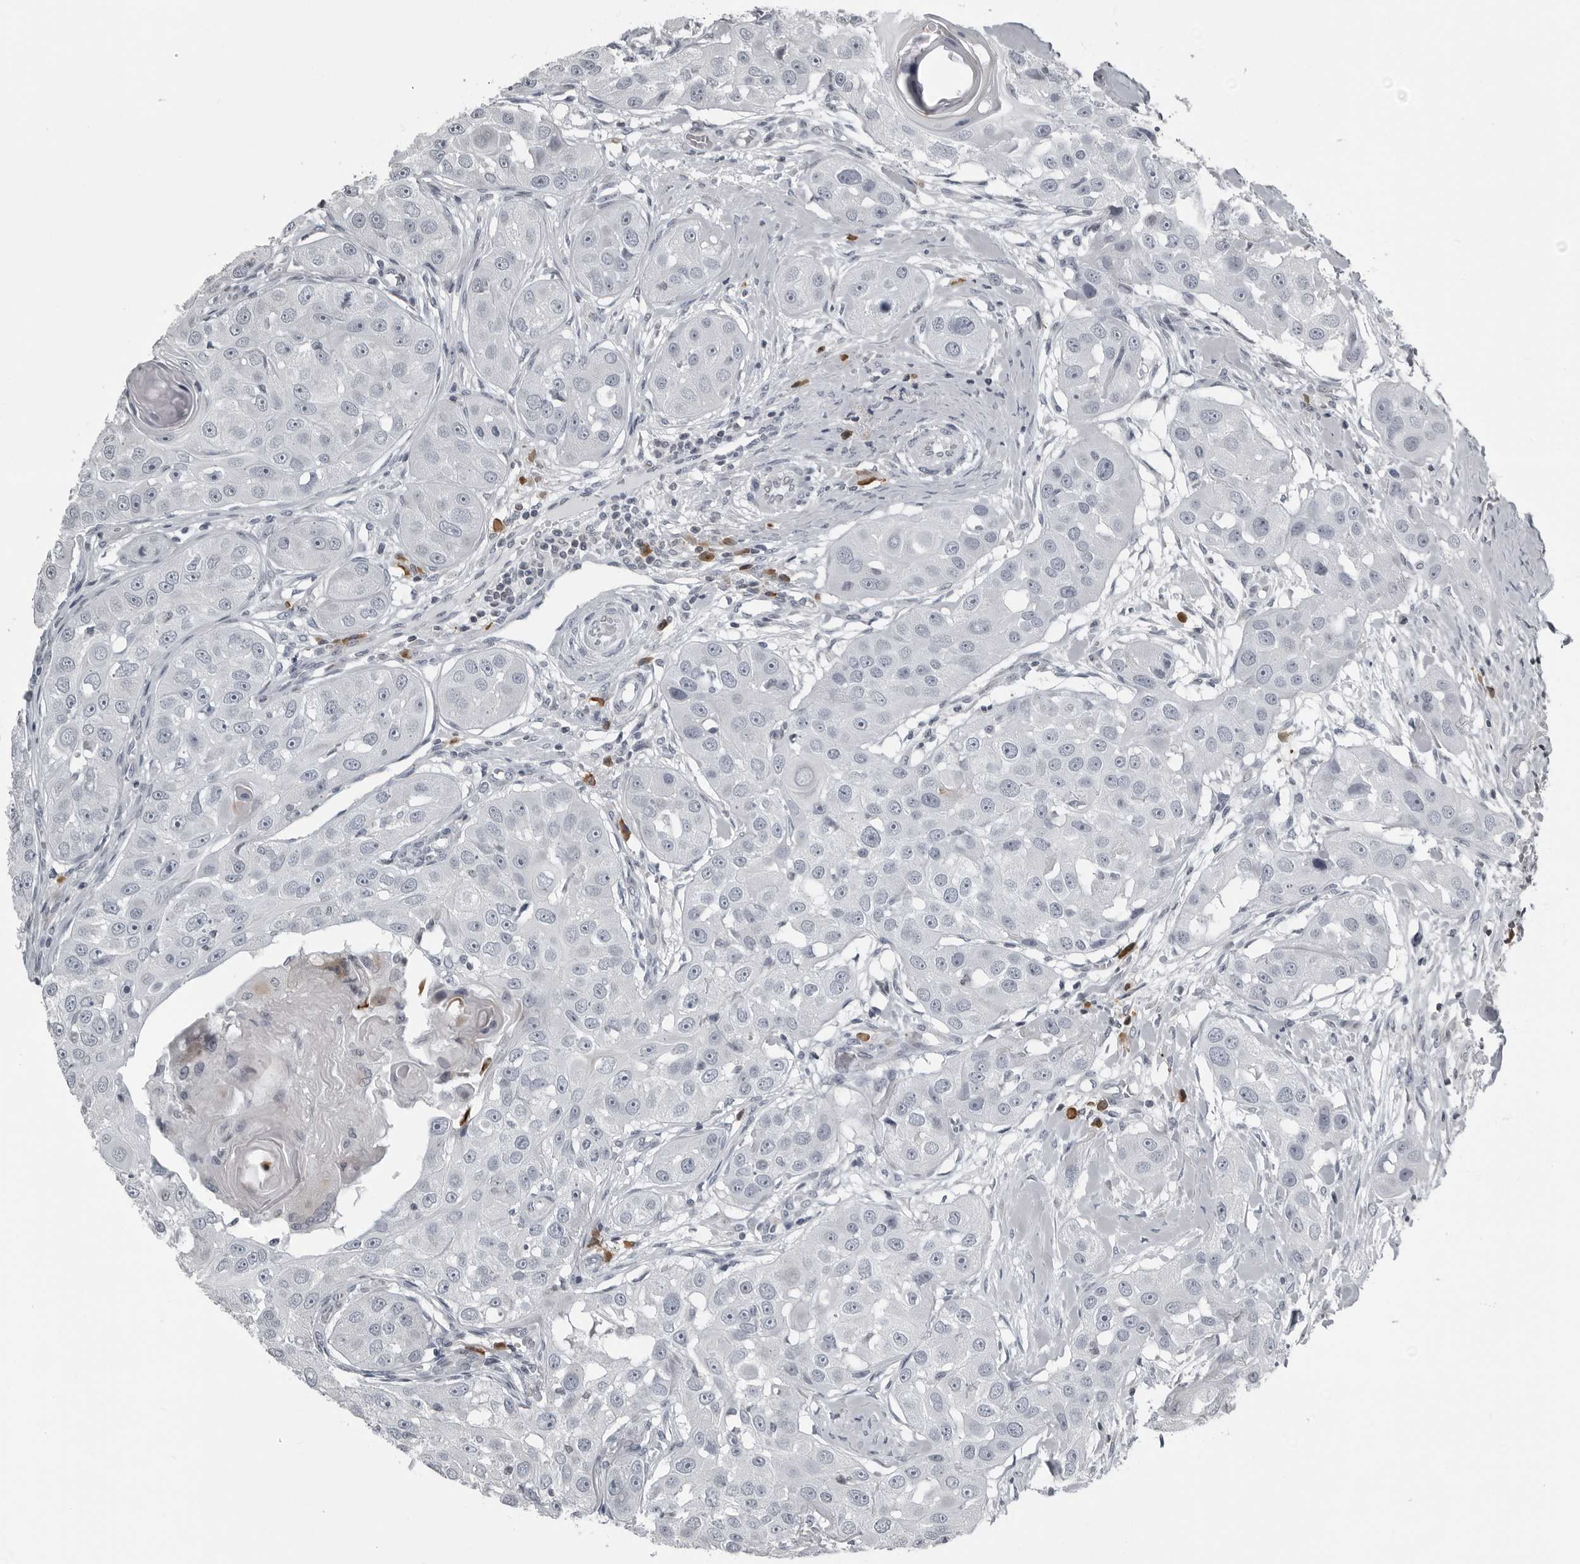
{"staining": {"intensity": "negative", "quantity": "none", "location": "none"}, "tissue": "head and neck cancer", "cell_type": "Tumor cells", "image_type": "cancer", "snomed": [{"axis": "morphology", "description": "Normal tissue, NOS"}, {"axis": "morphology", "description": "Squamous cell carcinoma, NOS"}, {"axis": "topography", "description": "Skeletal muscle"}, {"axis": "topography", "description": "Head-Neck"}], "caption": "This is a photomicrograph of IHC staining of squamous cell carcinoma (head and neck), which shows no positivity in tumor cells.", "gene": "RTCA", "patient": {"sex": "male", "age": 51}}